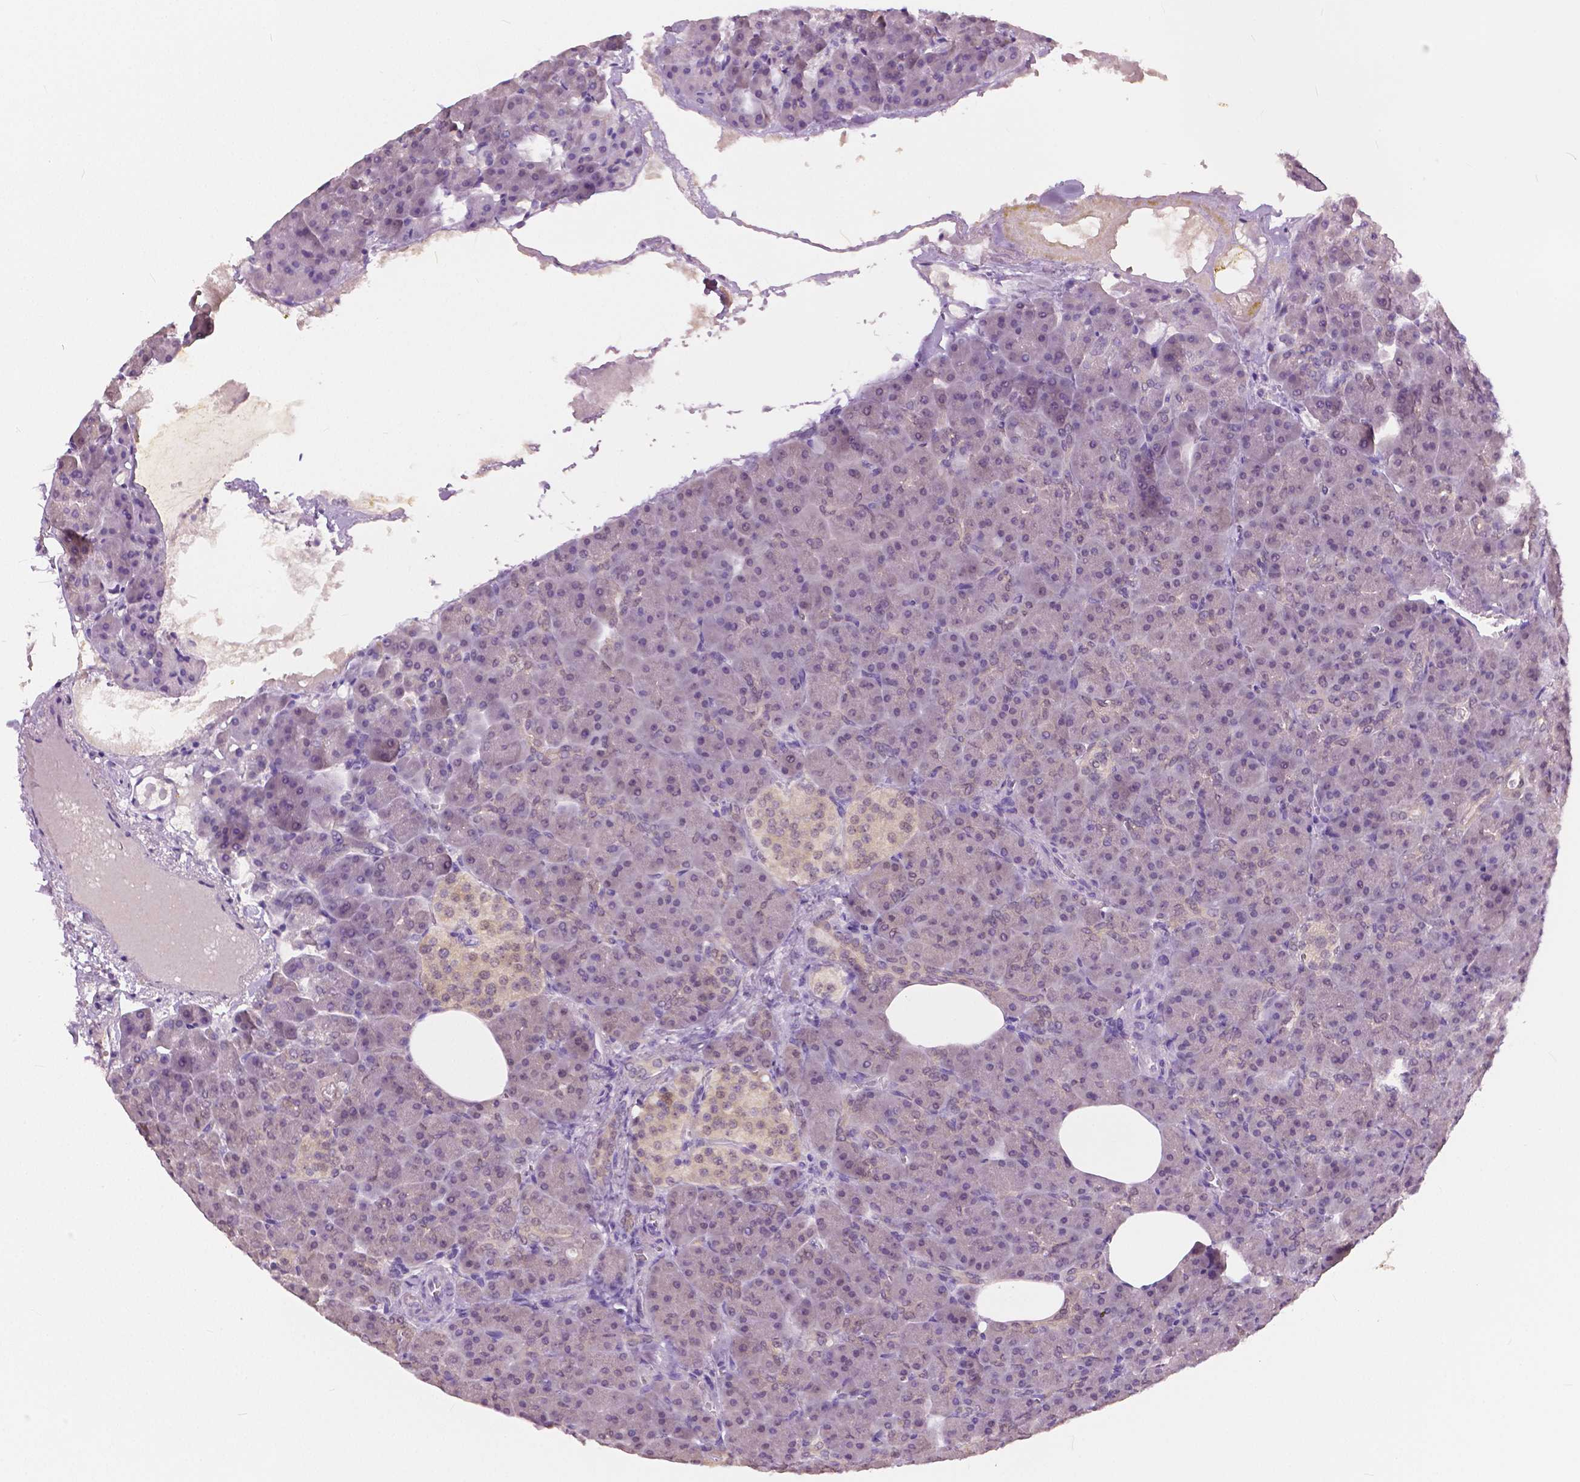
{"staining": {"intensity": "weak", "quantity": "<25%", "location": "nuclear"}, "tissue": "pancreas", "cell_type": "Exocrine glandular cells", "image_type": "normal", "snomed": [{"axis": "morphology", "description": "Normal tissue, NOS"}, {"axis": "topography", "description": "Pancreas"}], "caption": "Immunohistochemistry photomicrograph of normal pancreas stained for a protein (brown), which demonstrates no positivity in exocrine glandular cells.", "gene": "TKFC", "patient": {"sex": "female", "age": 74}}